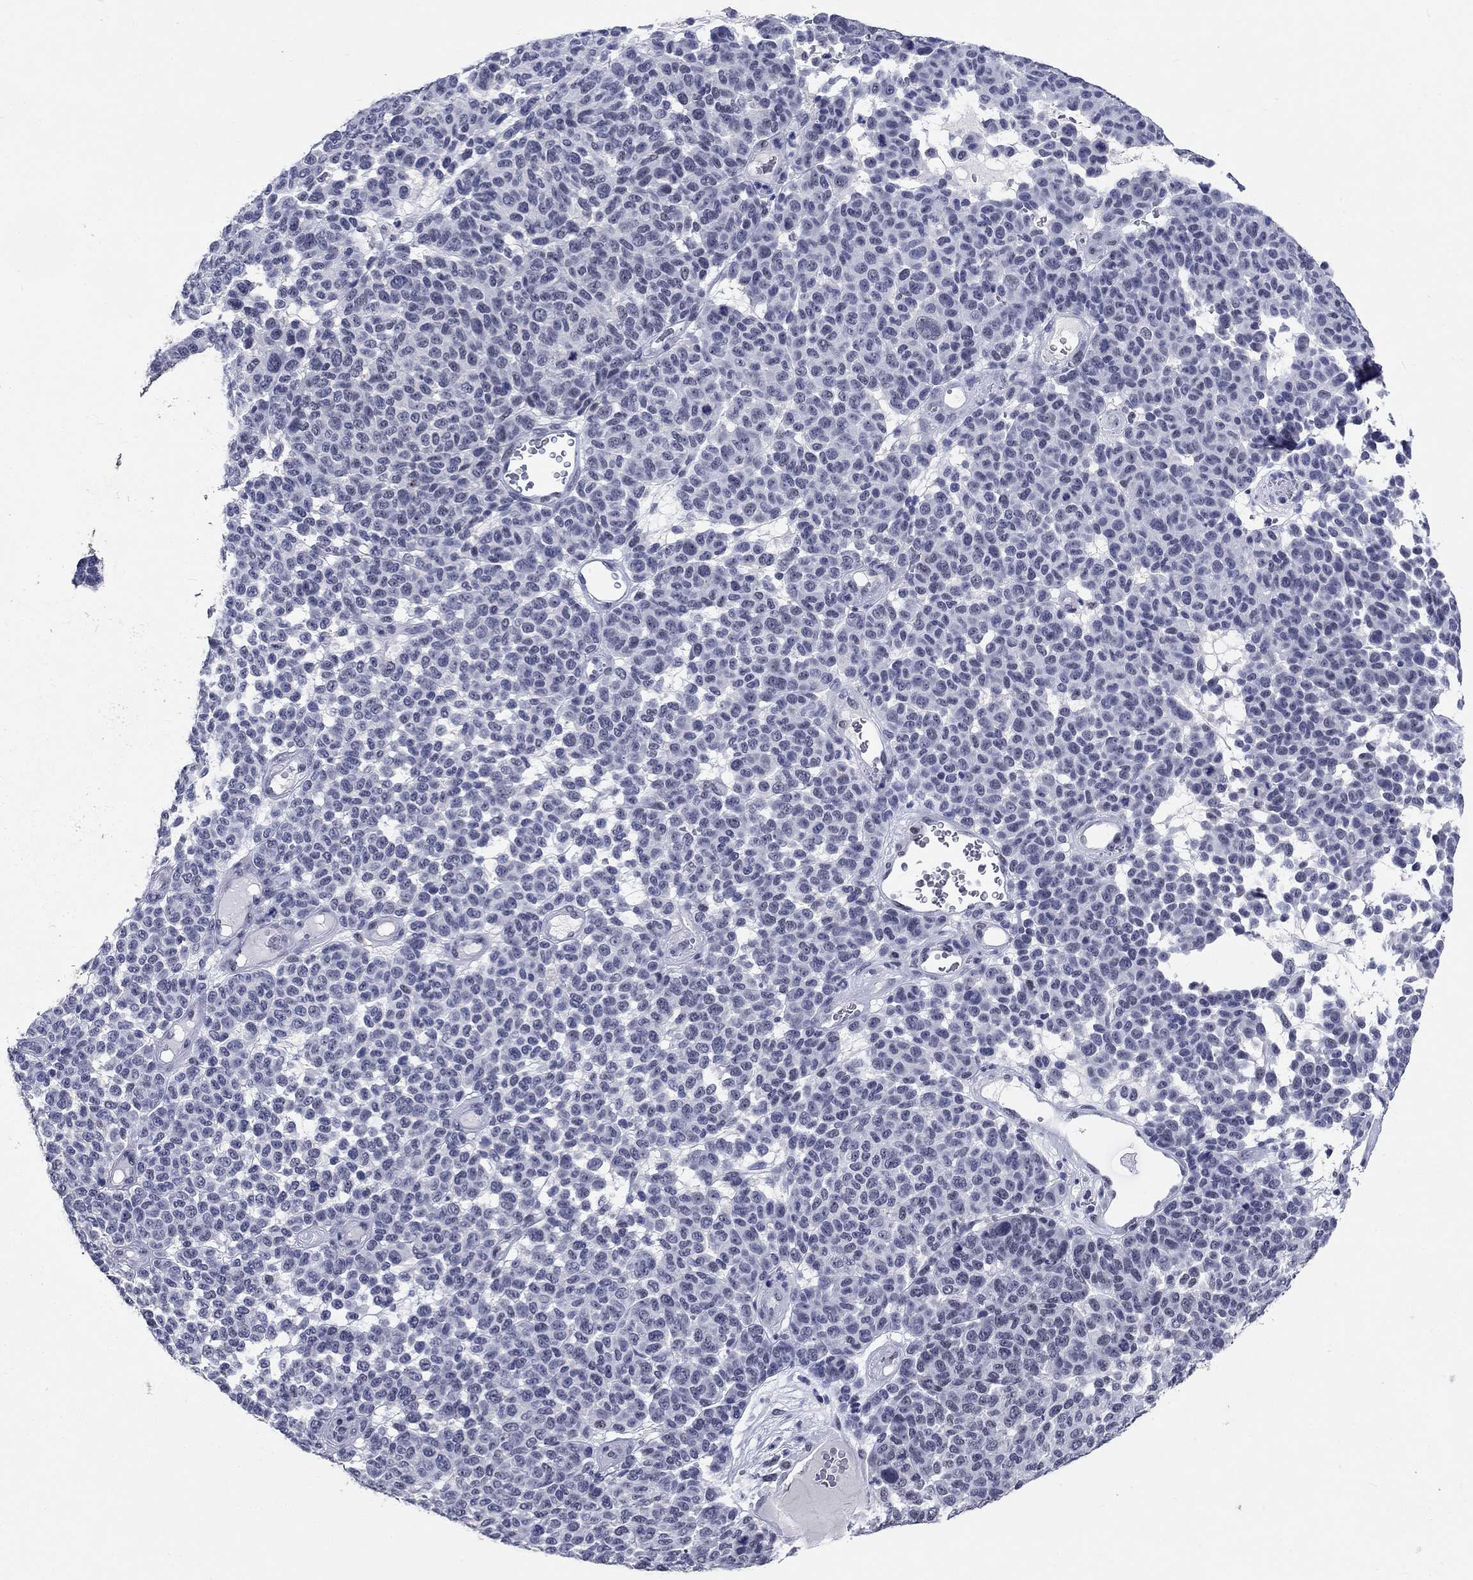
{"staining": {"intensity": "negative", "quantity": "none", "location": "none"}, "tissue": "melanoma", "cell_type": "Tumor cells", "image_type": "cancer", "snomed": [{"axis": "morphology", "description": "Malignant melanoma, NOS"}, {"axis": "topography", "description": "Skin"}], "caption": "This photomicrograph is of melanoma stained with IHC to label a protein in brown with the nuclei are counter-stained blue. There is no expression in tumor cells.", "gene": "GRIN1", "patient": {"sex": "male", "age": 59}}